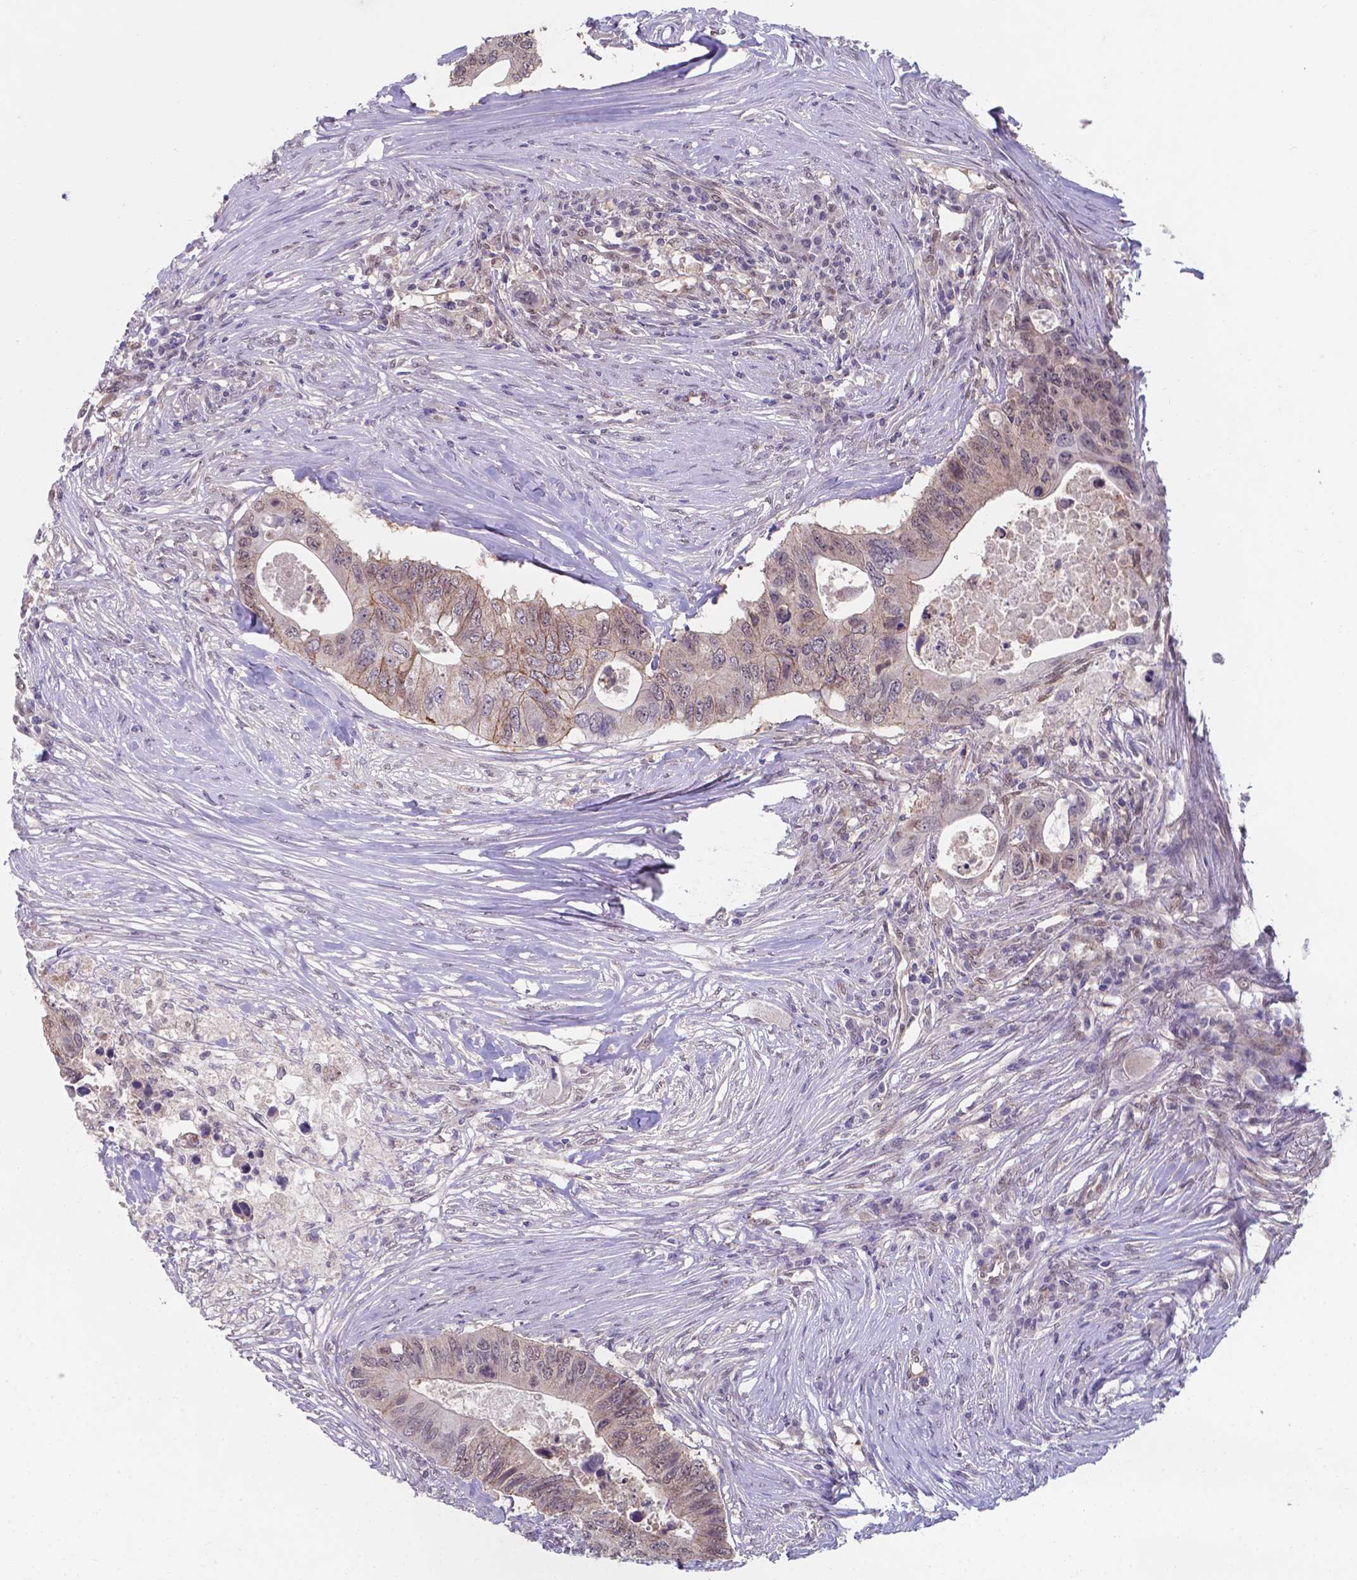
{"staining": {"intensity": "weak", "quantity": "25%-75%", "location": "cytoplasmic/membranous"}, "tissue": "colorectal cancer", "cell_type": "Tumor cells", "image_type": "cancer", "snomed": [{"axis": "morphology", "description": "Adenocarcinoma, NOS"}, {"axis": "topography", "description": "Colon"}], "caption": "Weak cytoplasmic/membranous expression is seen in approximately 25%-75% of tumor cells in colorectal cancer.", "gene": "UBE2E2", "patient": {"sex": "male", "age": 71}}